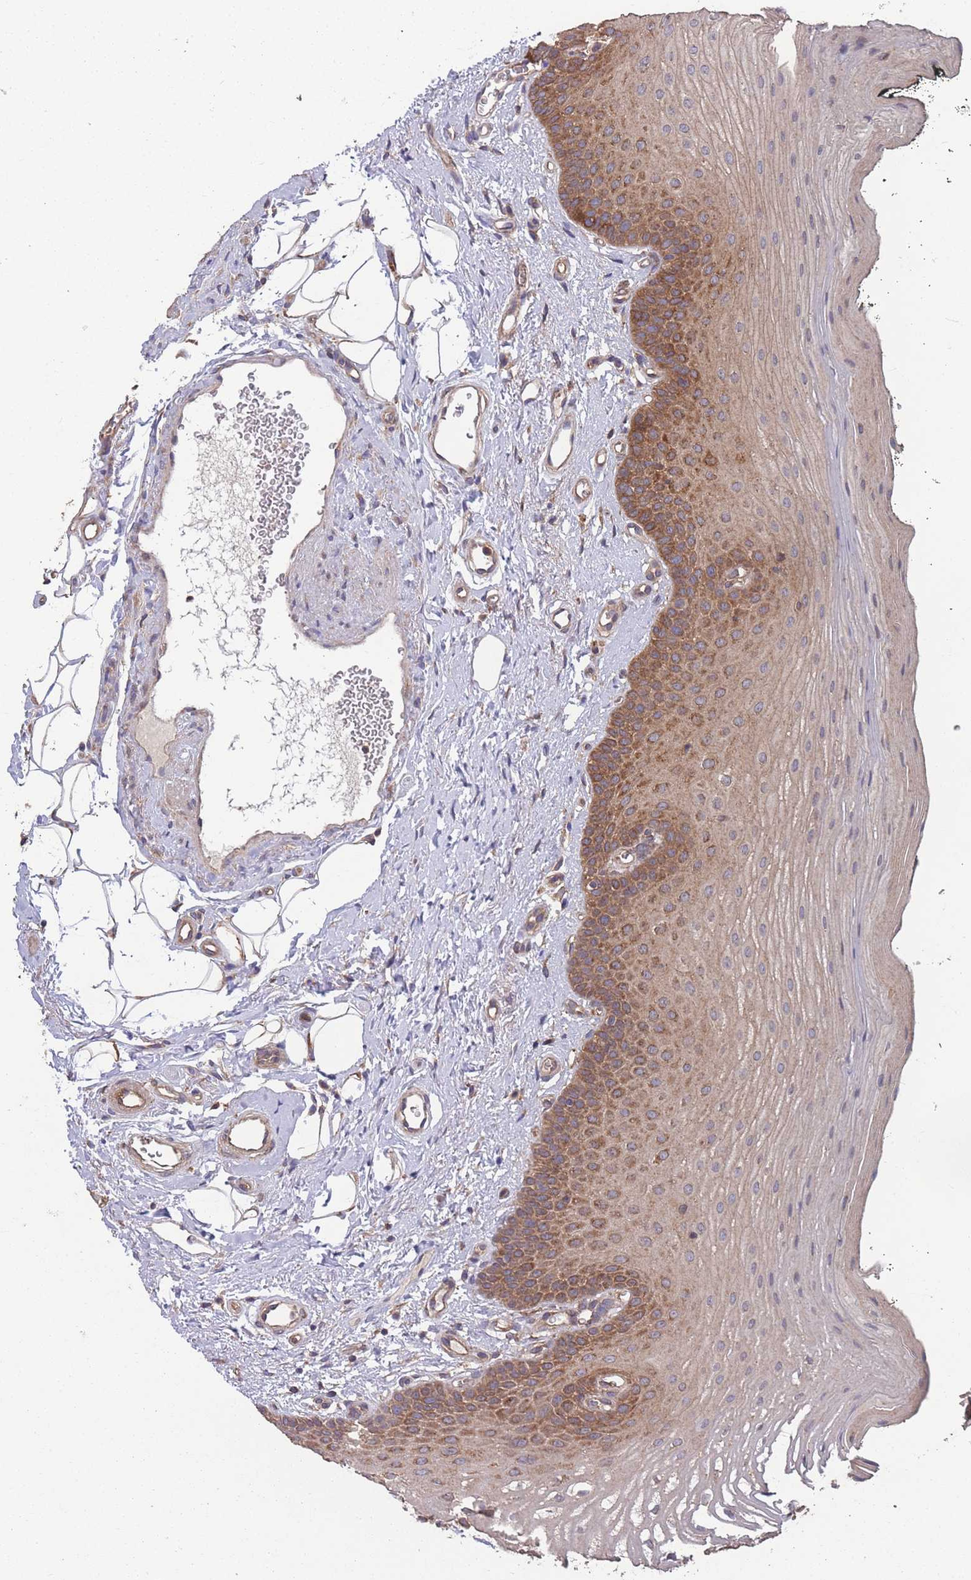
{"staining": {"intensity": "moderate", "quantity": ">75%", "location": "cytoplasmic/membranous"}, "tissue": "oral mucosa", "cell_type": "Squamous epithelial cells", "image_type": "normal", "snomed": [{"axis": "morphology", "description": "No evidence of malignacy"}, {"axis": "topography", "description": "Oral tissue"}, {"axis": "topography", "description": "Head-Neck"}], "caption": "A medium amount of moderate cytoplasmic/membranous positivity is seen in approximately >75% of squamous epithelial cells in unremarkable oral mucosa. The staining was performed using DAB to visualize the protein expression in brown, while the nuclei were stained in blue with hematoxylin (Magnification: 20x).", "gene": "ZPR1", "patient": {"sex": "male", "age": 68}}